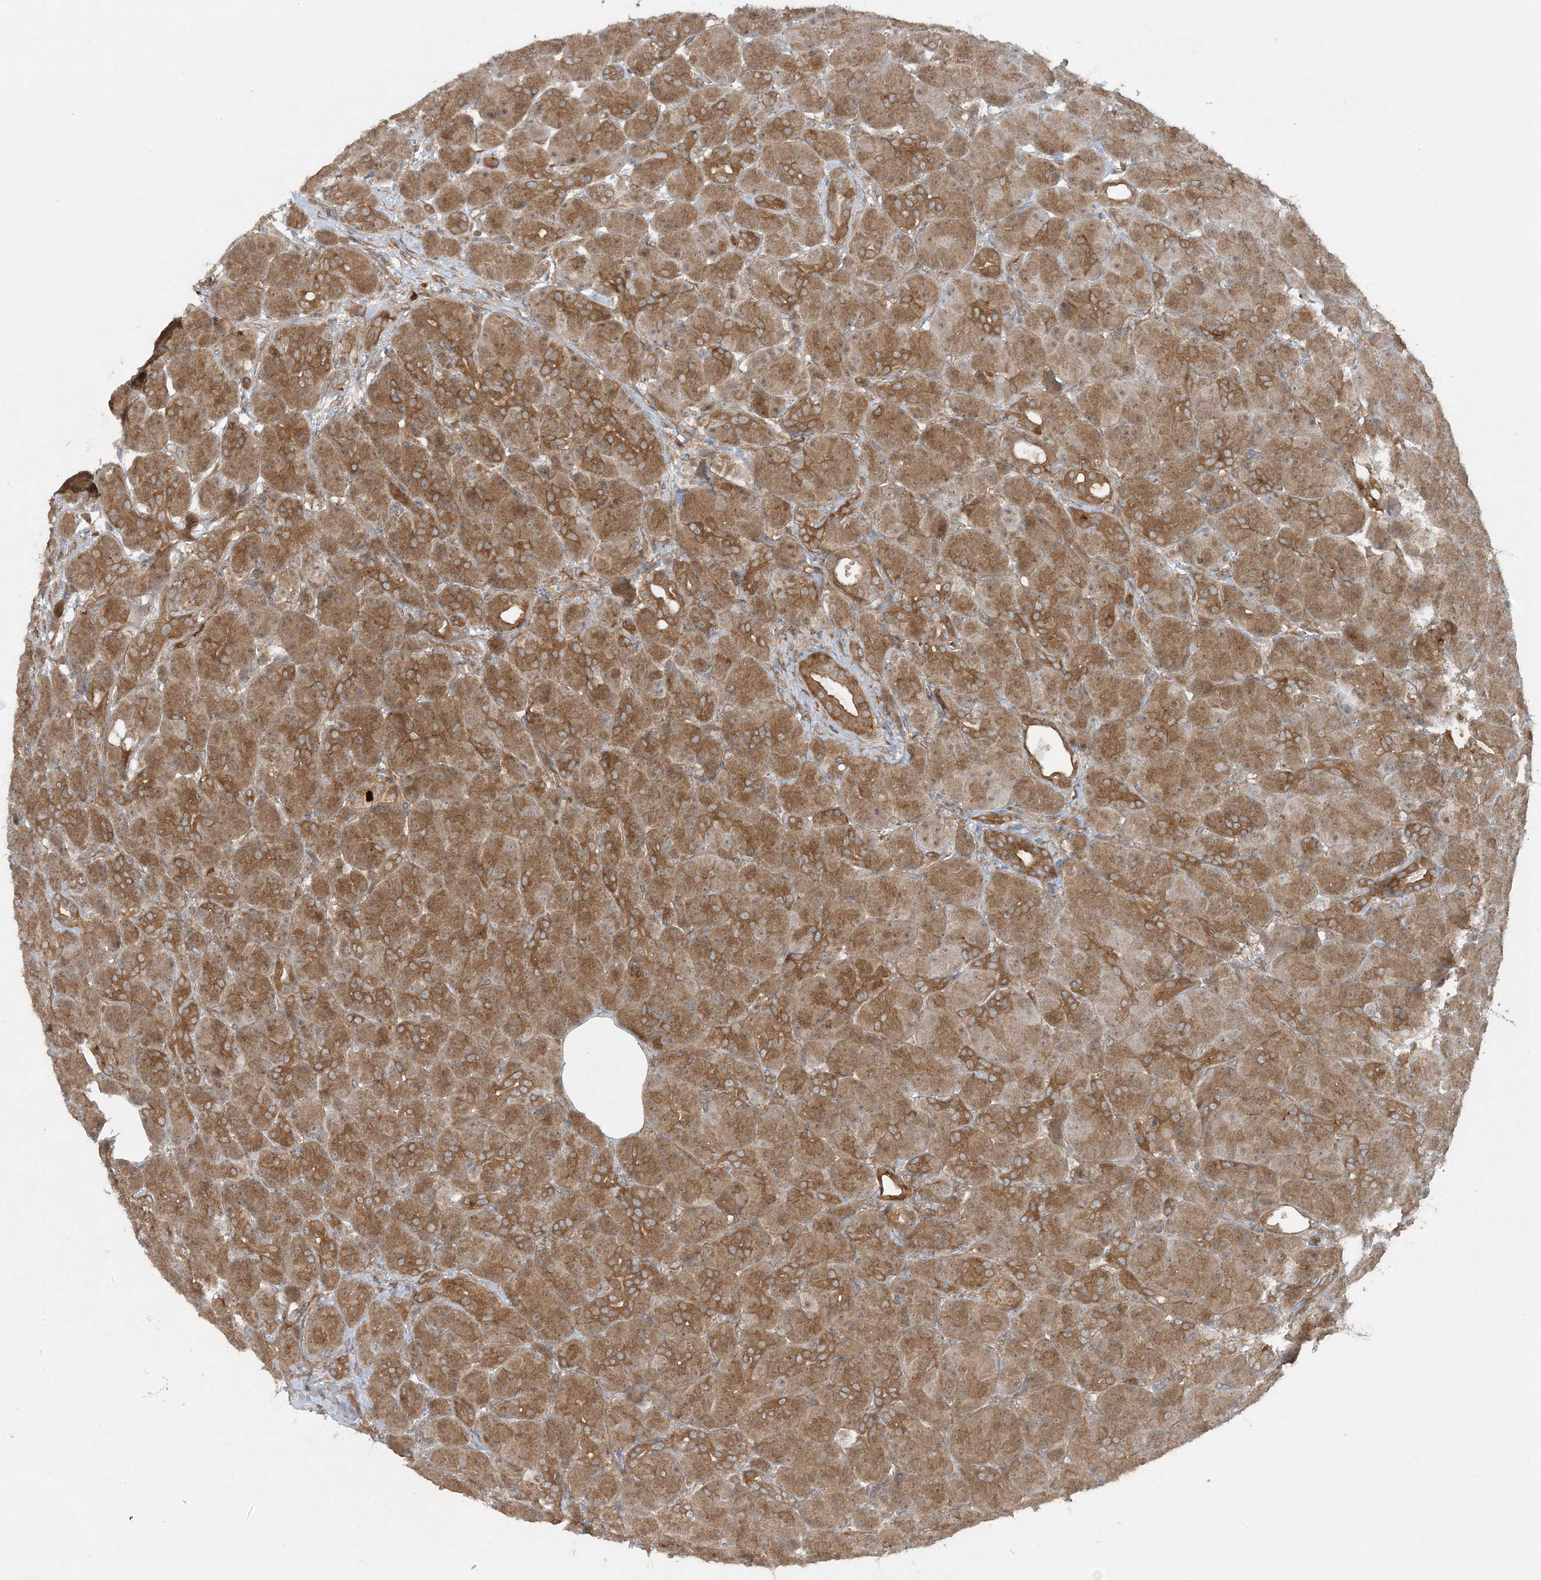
{"staining": {"intensity": "moderate", "quantity": ">75%", "location": "cytoplasmic/membranous"}, "tissue": "pancreas", "cell_type": "Exocrine glandular cells", "image_type": "normal", "snomed": [{"axis": "morphology", "description": "Normal tissue, NOS"}, {"axis": "topography", "description": "Pancreas"}], "caption": "Moderate cytoplasmic/membranous protein positivity is appreciated in about >75% of exocrine glandular cells in pancreas.", "gene": "STAM2", "patient": {"sex": "male", "age": 63}}